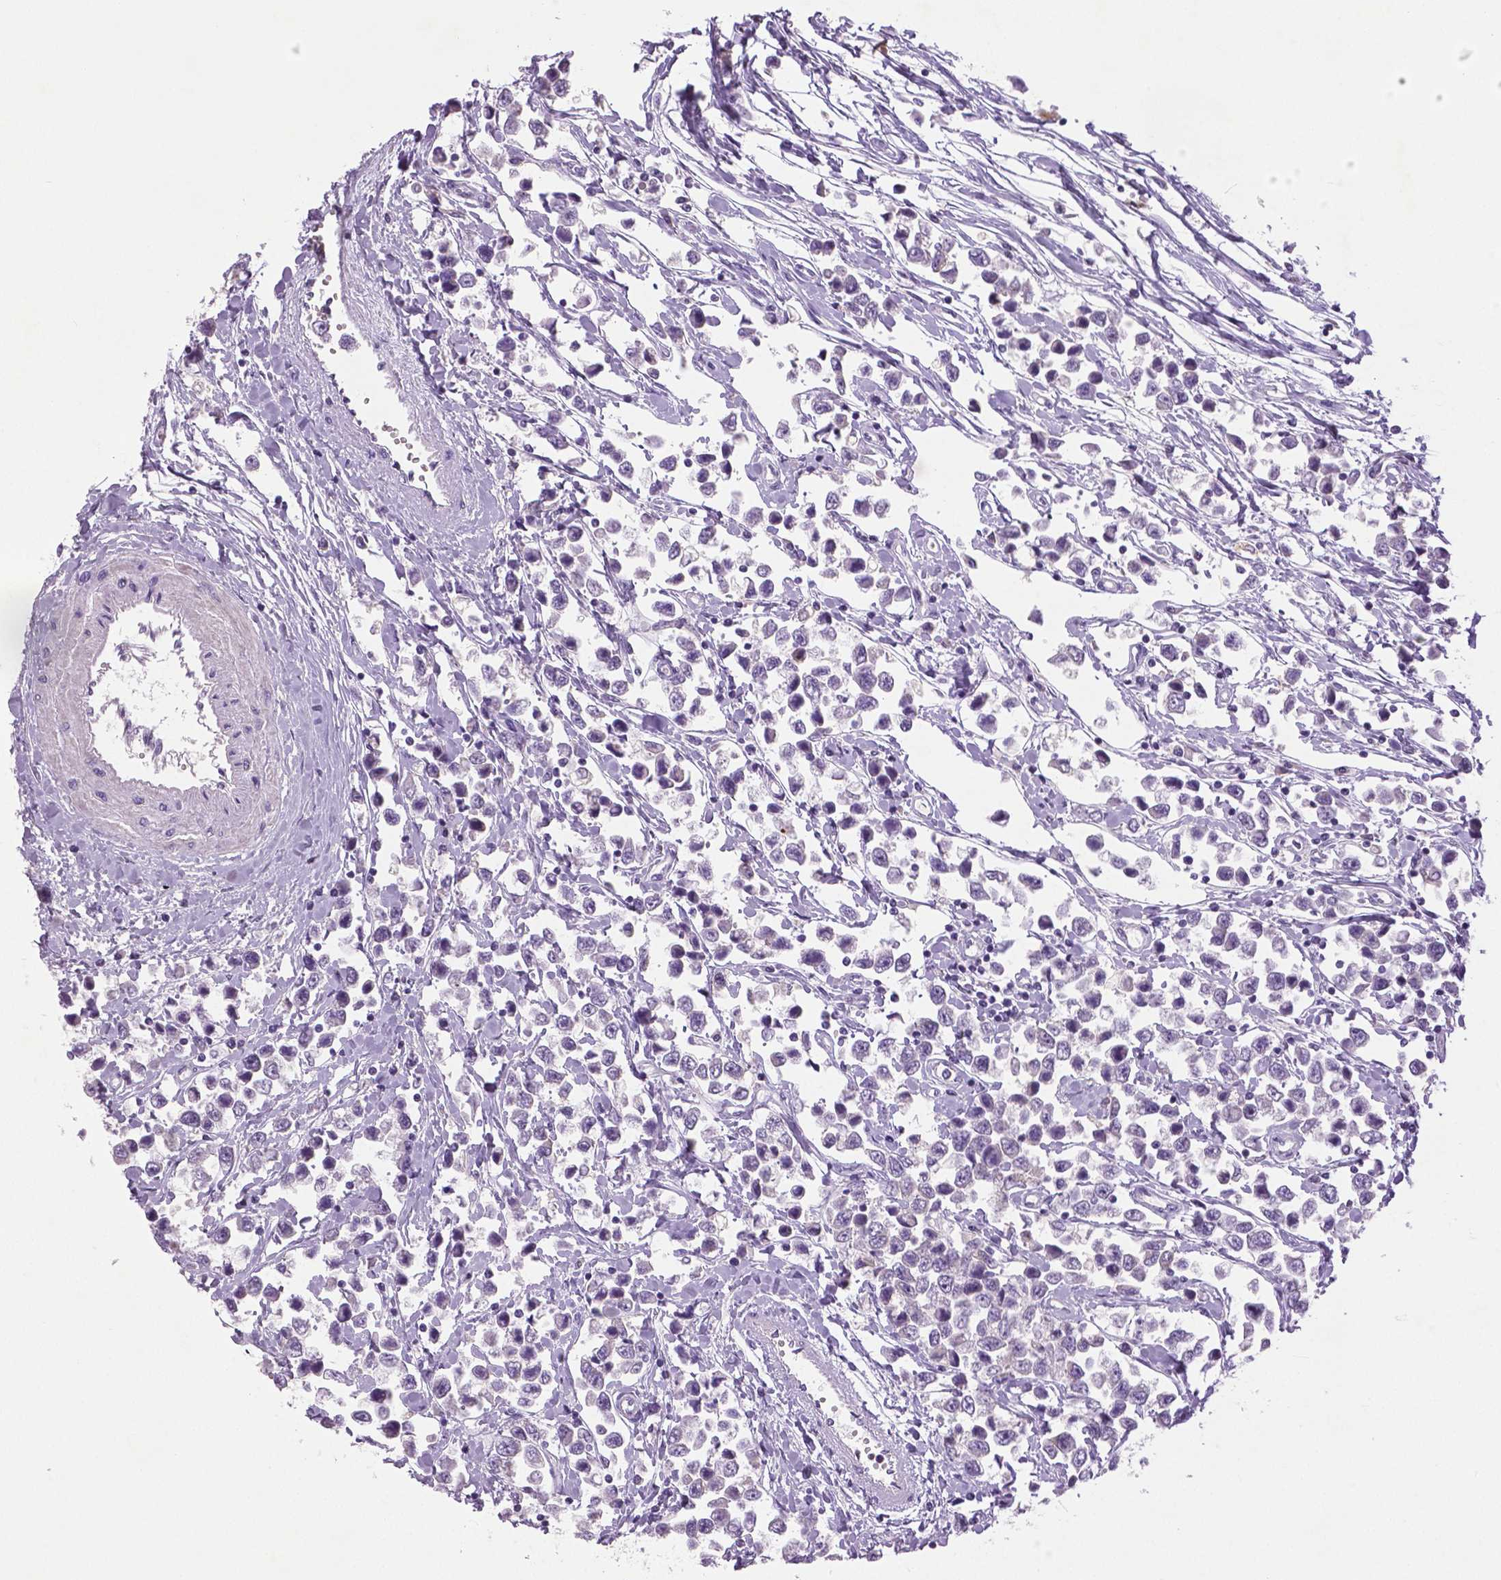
{"staining": {"intensity": "negative", "quantity": "none", "location": "none"}, "tissue": "testis cancer", "cell_type": "Tumor cells", "image_type": "cancer", "snomed": [{"axis": "morphology", "description": "Seminoma, NOS"}, {"axis": "topography", "description": "Testis"}], "caption": "DAB immunohistochemical staining of human testis cancer reveals no significant expression in tumor cells.", "gene": "DNAH12", "patient": {"sex": "male", "age": 34}}